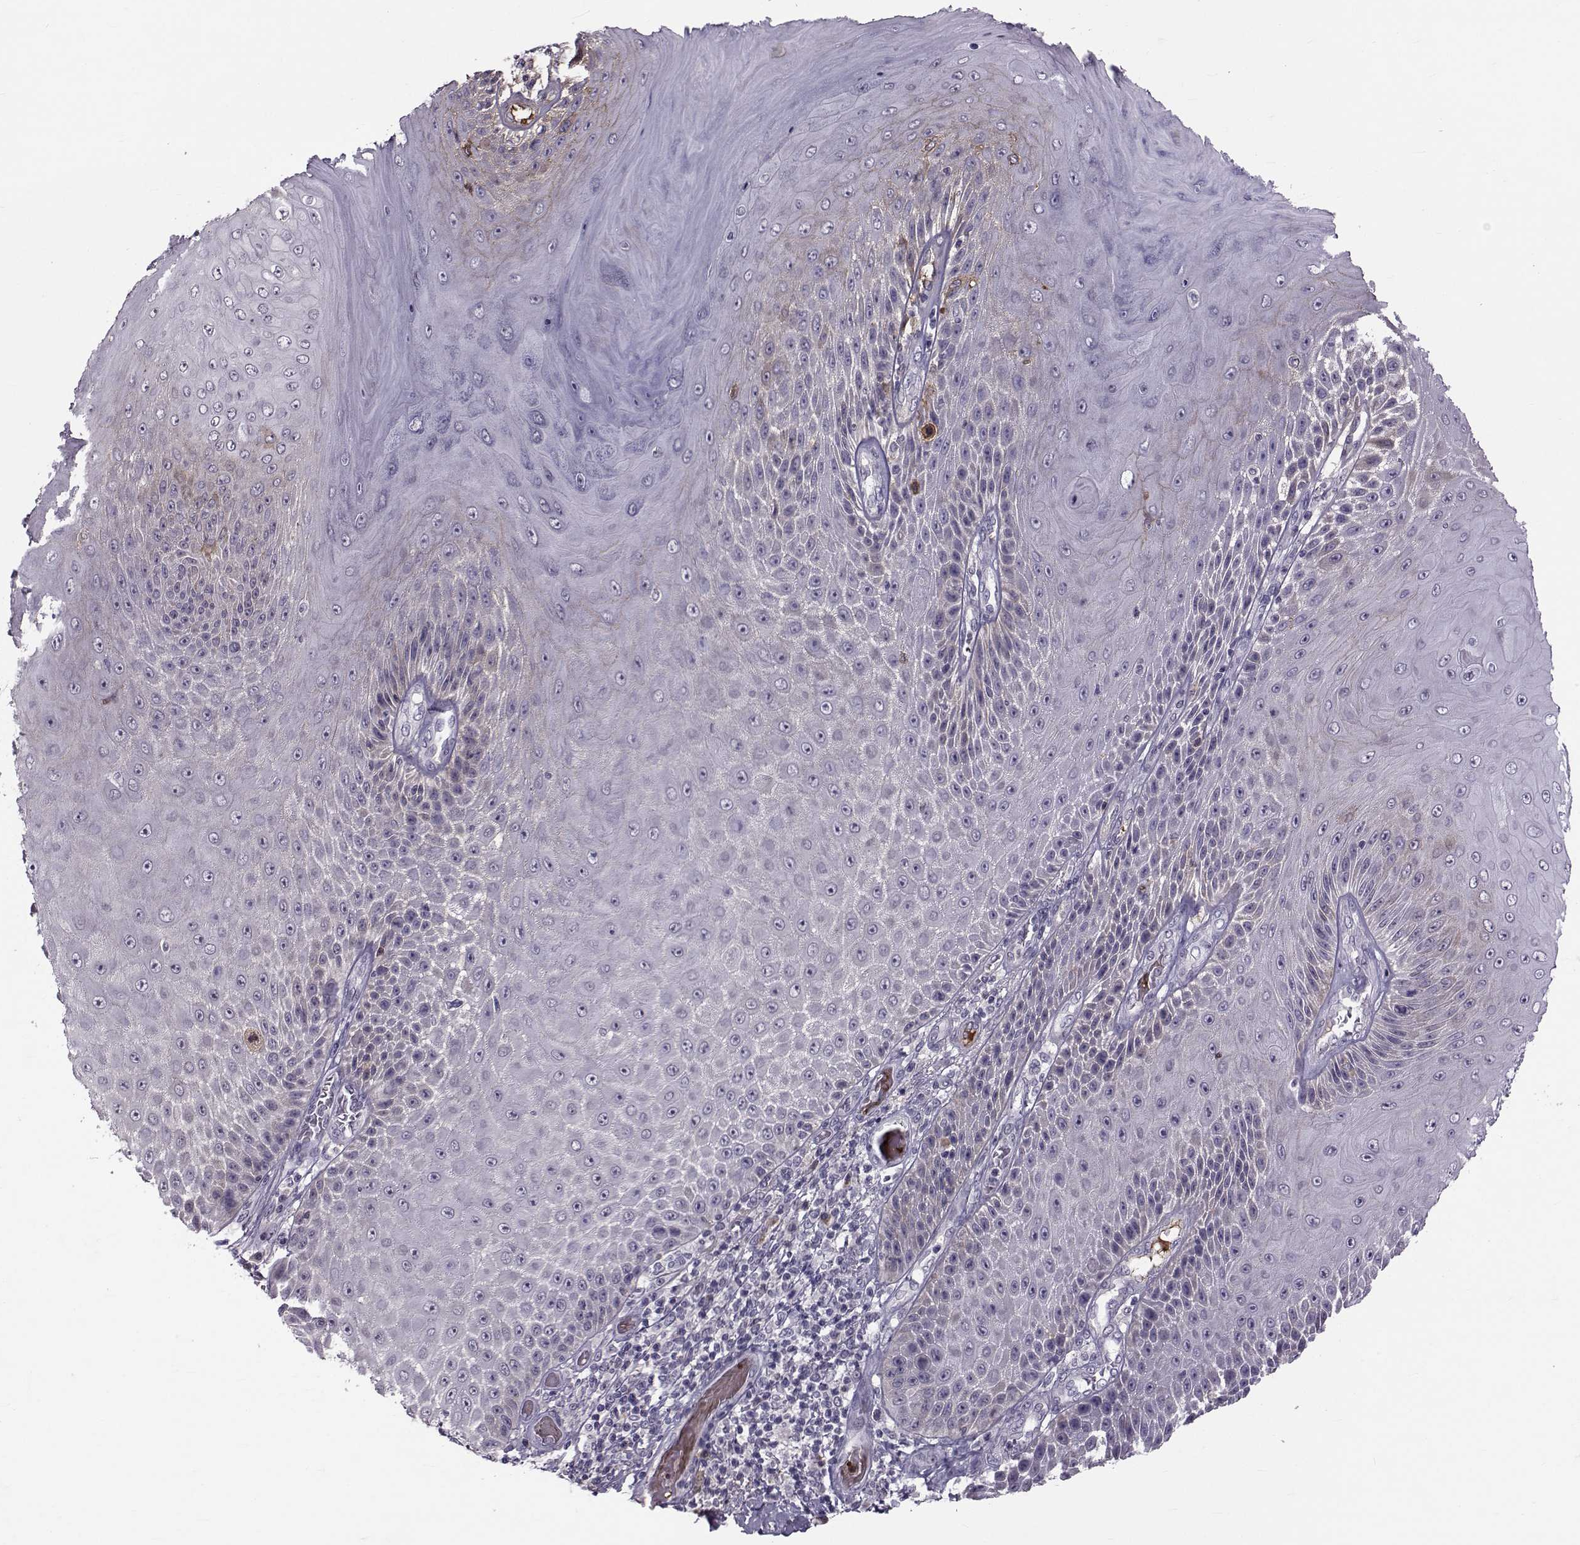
{"staining": {"intensity": "negative", "quantity": "none", "location": "none"}, "tissue": "skin cancer", "cell_type": "Tumor cells", "image_type": "cancer", "snomed": [{"axis": "morphology", "description": "Squamous cell carcinoma, NOS"}, {"axis": "topography", "description": "Skin"}], "caption": "Histopathology image shows no protein staining in tumor cells of skin cancer tissue.", "gene": "TNFRSF11B", "patient": {"sex": "male", "age": 62}}